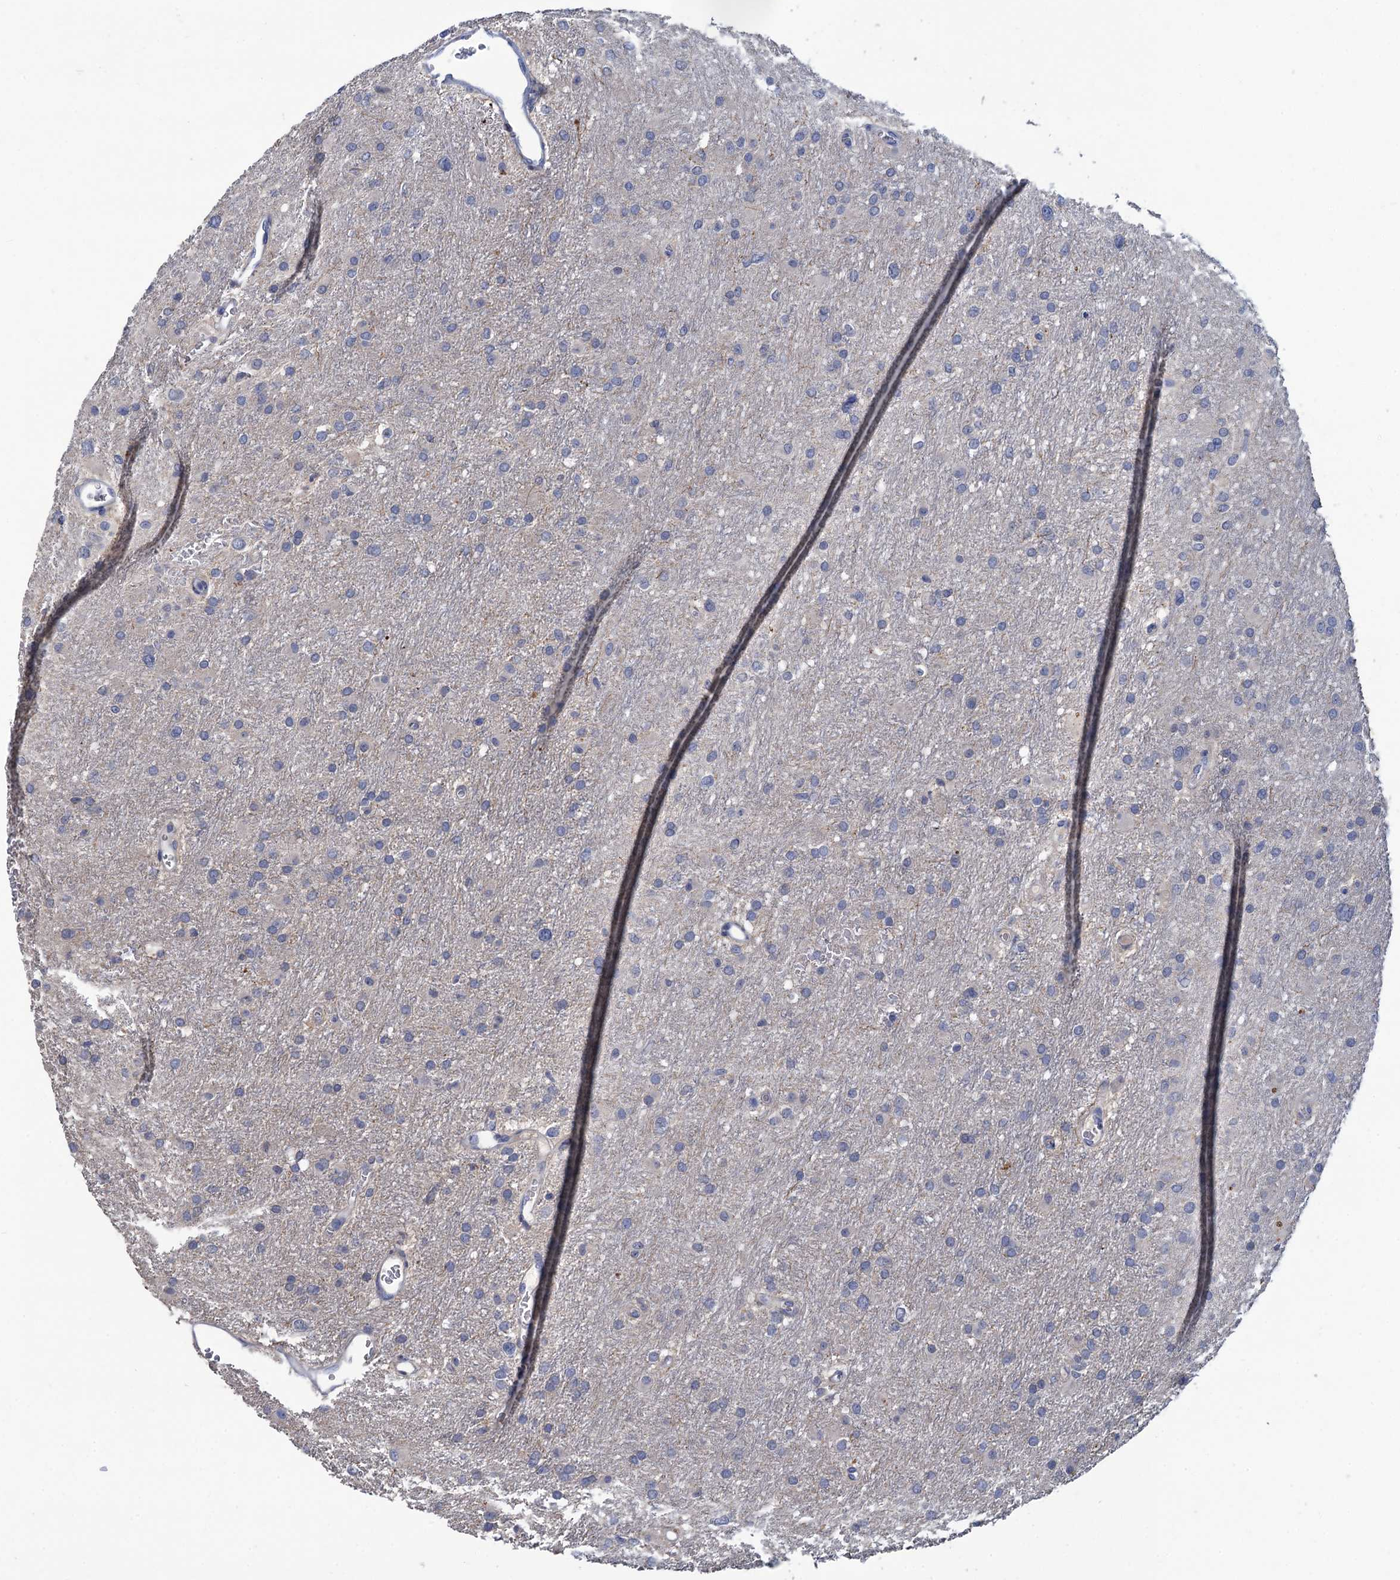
{"staining": {"intensity": "negative", "quantity": "none", "location": "none"}, "tissue": "glioma", "cell_type": "Tumor cells", "image_type": "cancer", "snomed": [{"axis": "morphology", "description": "Glioma, malignant, High grade"}, {"axis": "topography", "description": "Cerebral cortex"}], "caption": "Tumor cells are negative for protein expression in human high-grade glioma (malignant). The staining is performed using DAB (3,3'-diaminobenzidine) brown chromogen with nuclei counter-stained in using hematoxylin.", "gene": "ESYT3", "patient": {"sex": "female", "age": 36}}